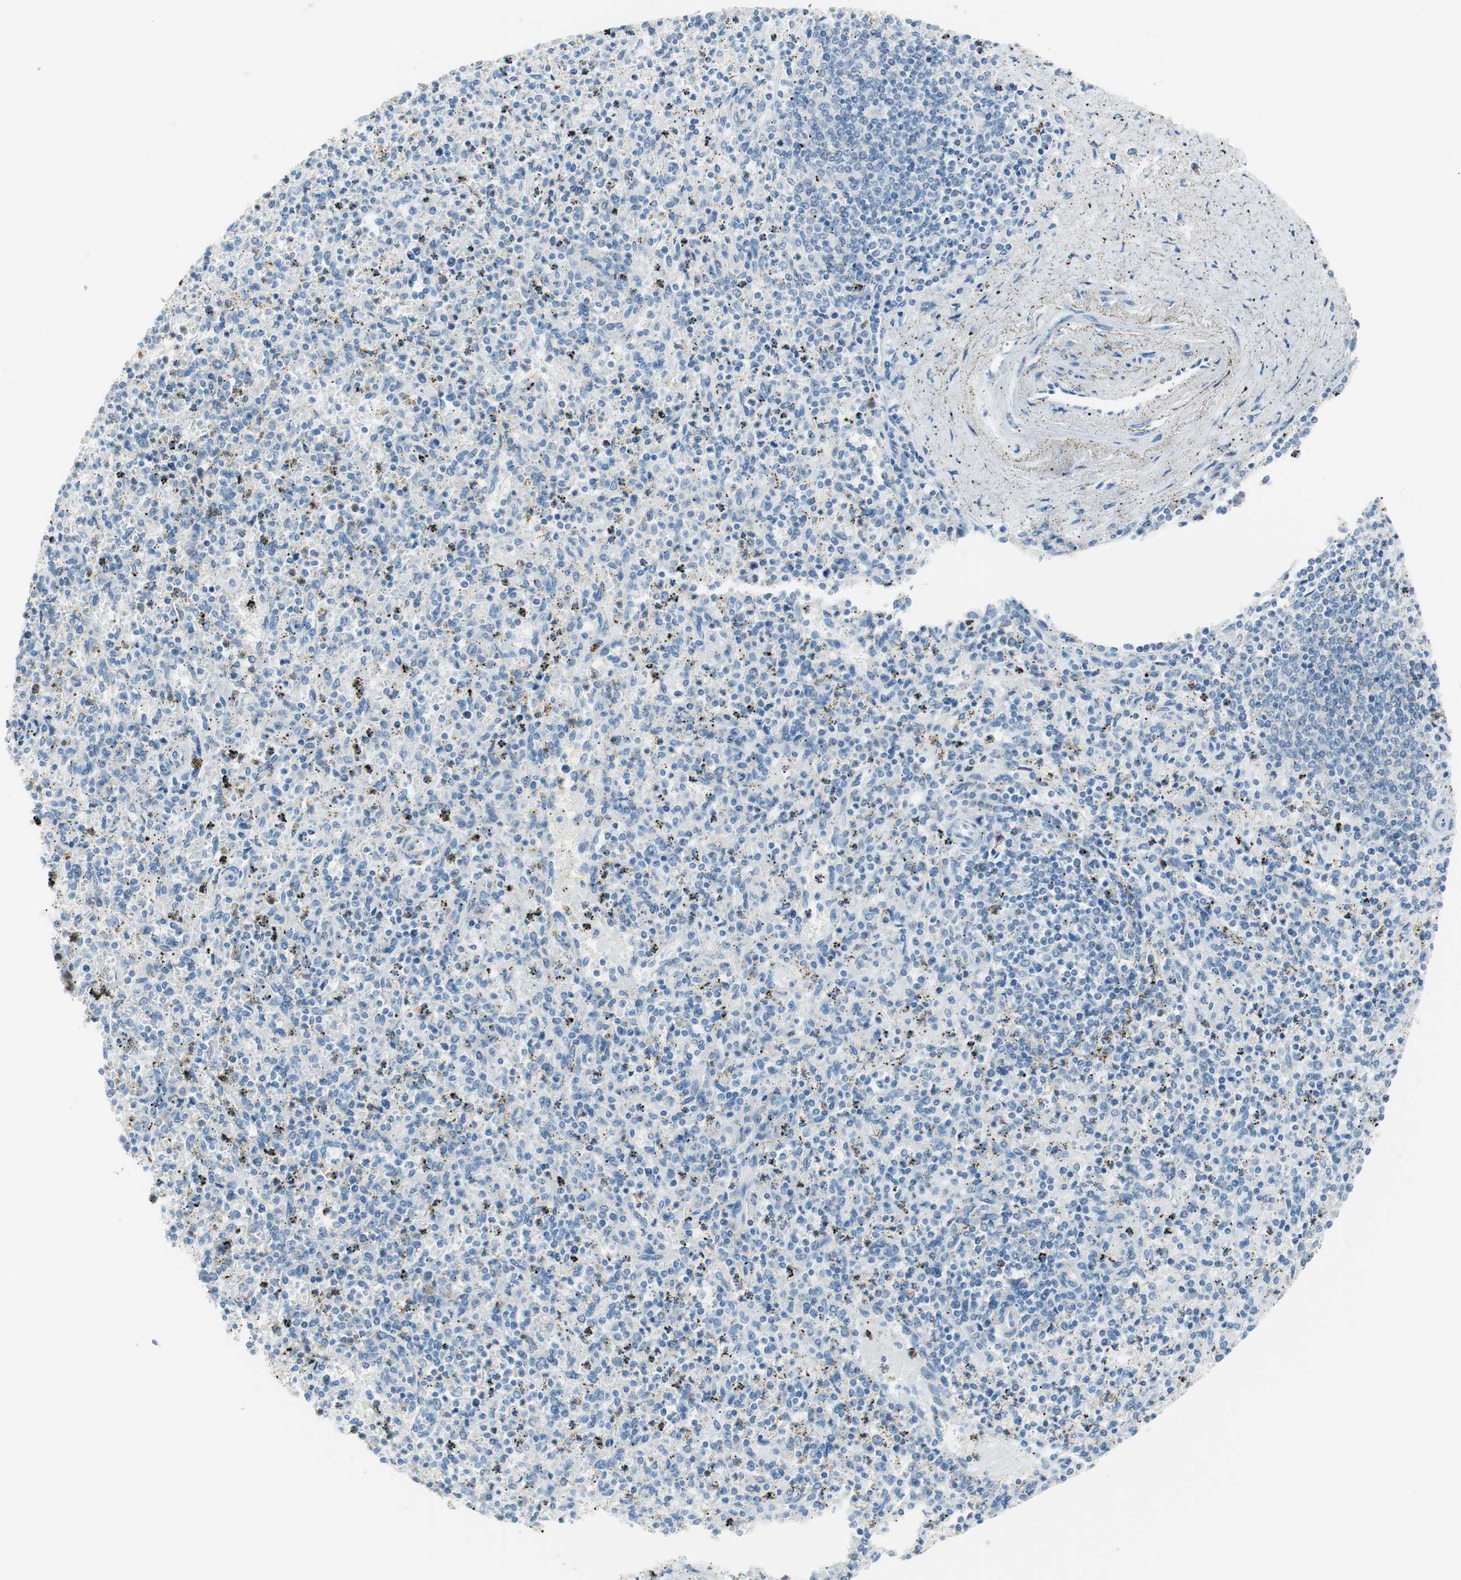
{"staining": {"intensity": "negative", "quantity": "none", "location": "none"}, "tissue": "spleen", "cell_type": "Cells in red pulp", "image_type": "normal", "snomed": [{"axis": "morphology", "description": "Normal tissue, NOS"}, {"axis": "topography", "description": "Spleen"}], "caption": "This micrograph is of unremarkable spleen stained with IHC to label a protein in brown with the nuclei are counter-stained blue. There is no expression in cells in red pulp.", "gene": "VIL1", "patient": {"sex": "male", "age": 72}}